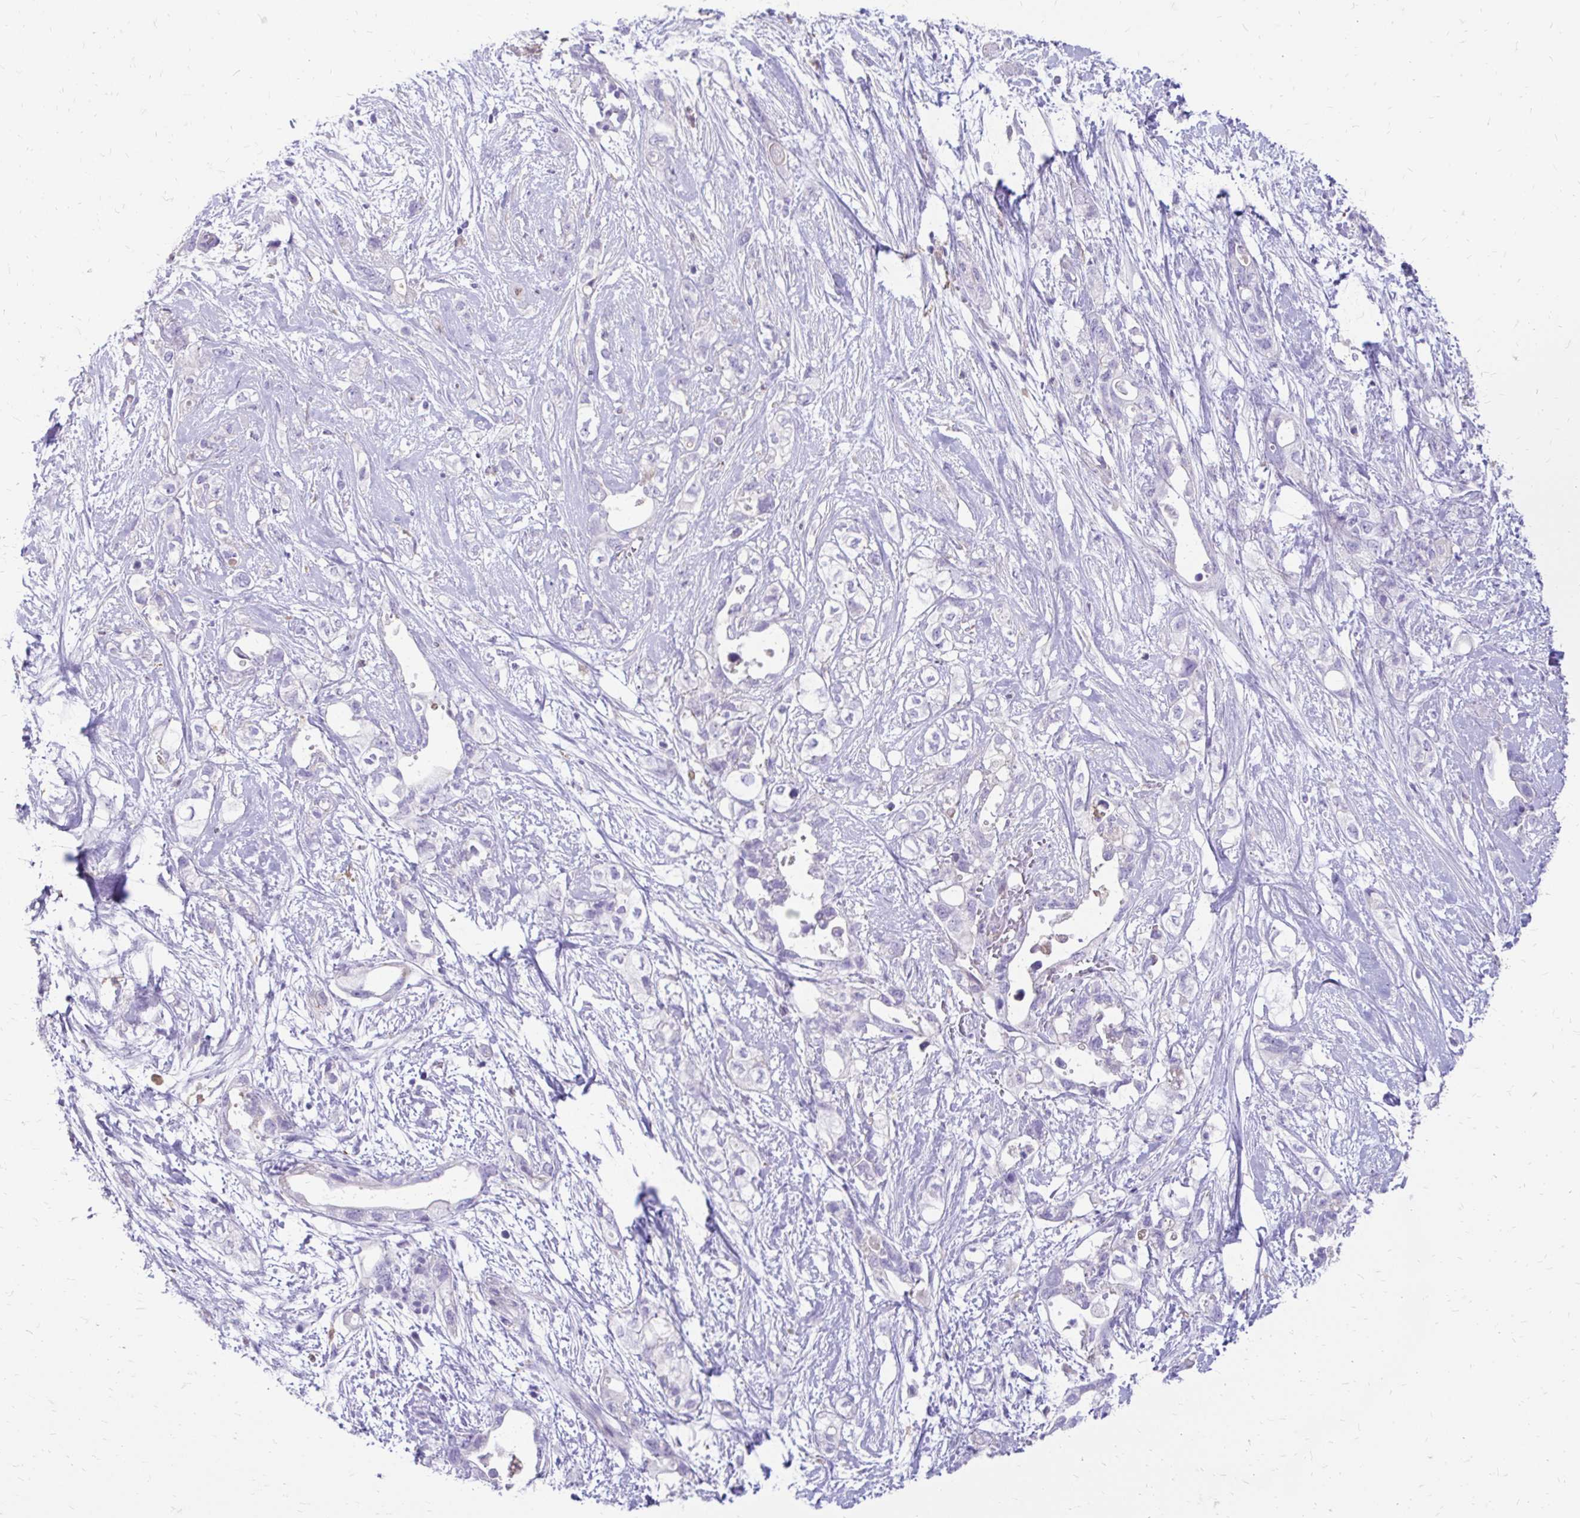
{"staining": {"intensity": "negative", "quantity": "none", "location": "none"}, "tissue": "pancreatic cancer", "cell_type": "Tumor cells", "image_type": "cancer", "snomed": [{"axis": "morphology", "description": "Adenocarcinoma, NOS"}, {"axis": "topography", "description": "Pancreas"}], "caption": "An immunohistochemistry micrograph of adenocarcinoma (pancreatic) is shown. There is no staining in tumor cells of adenocarcinoma (pancreatic).", "gene": "SIGLEC11", "patient": {"sex": "female", "age": 72}}